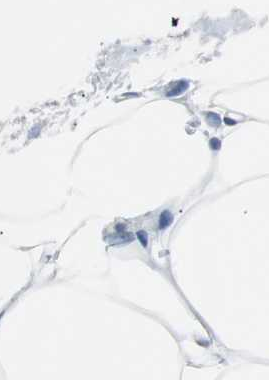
{"staining": {"intensity": "negative", "quantity": "none", "location": "none"}, "tissue": "adipose tissue", "cell_type": "Adipocytes", "image_type": "normal", "snomed": [{"axis": "morphology", "description": "Normal tissue, NOS"}, {"axis": "topography", "description": "Breast"}, {"axis": "topography", "description": "Adipose tissue"}], "caption": "Immunohistochemistry of normal adipose tissue shows no expression in adipocytes.", "gene": "S100A7A", "patient": {"sex": "female", "age": 25}}